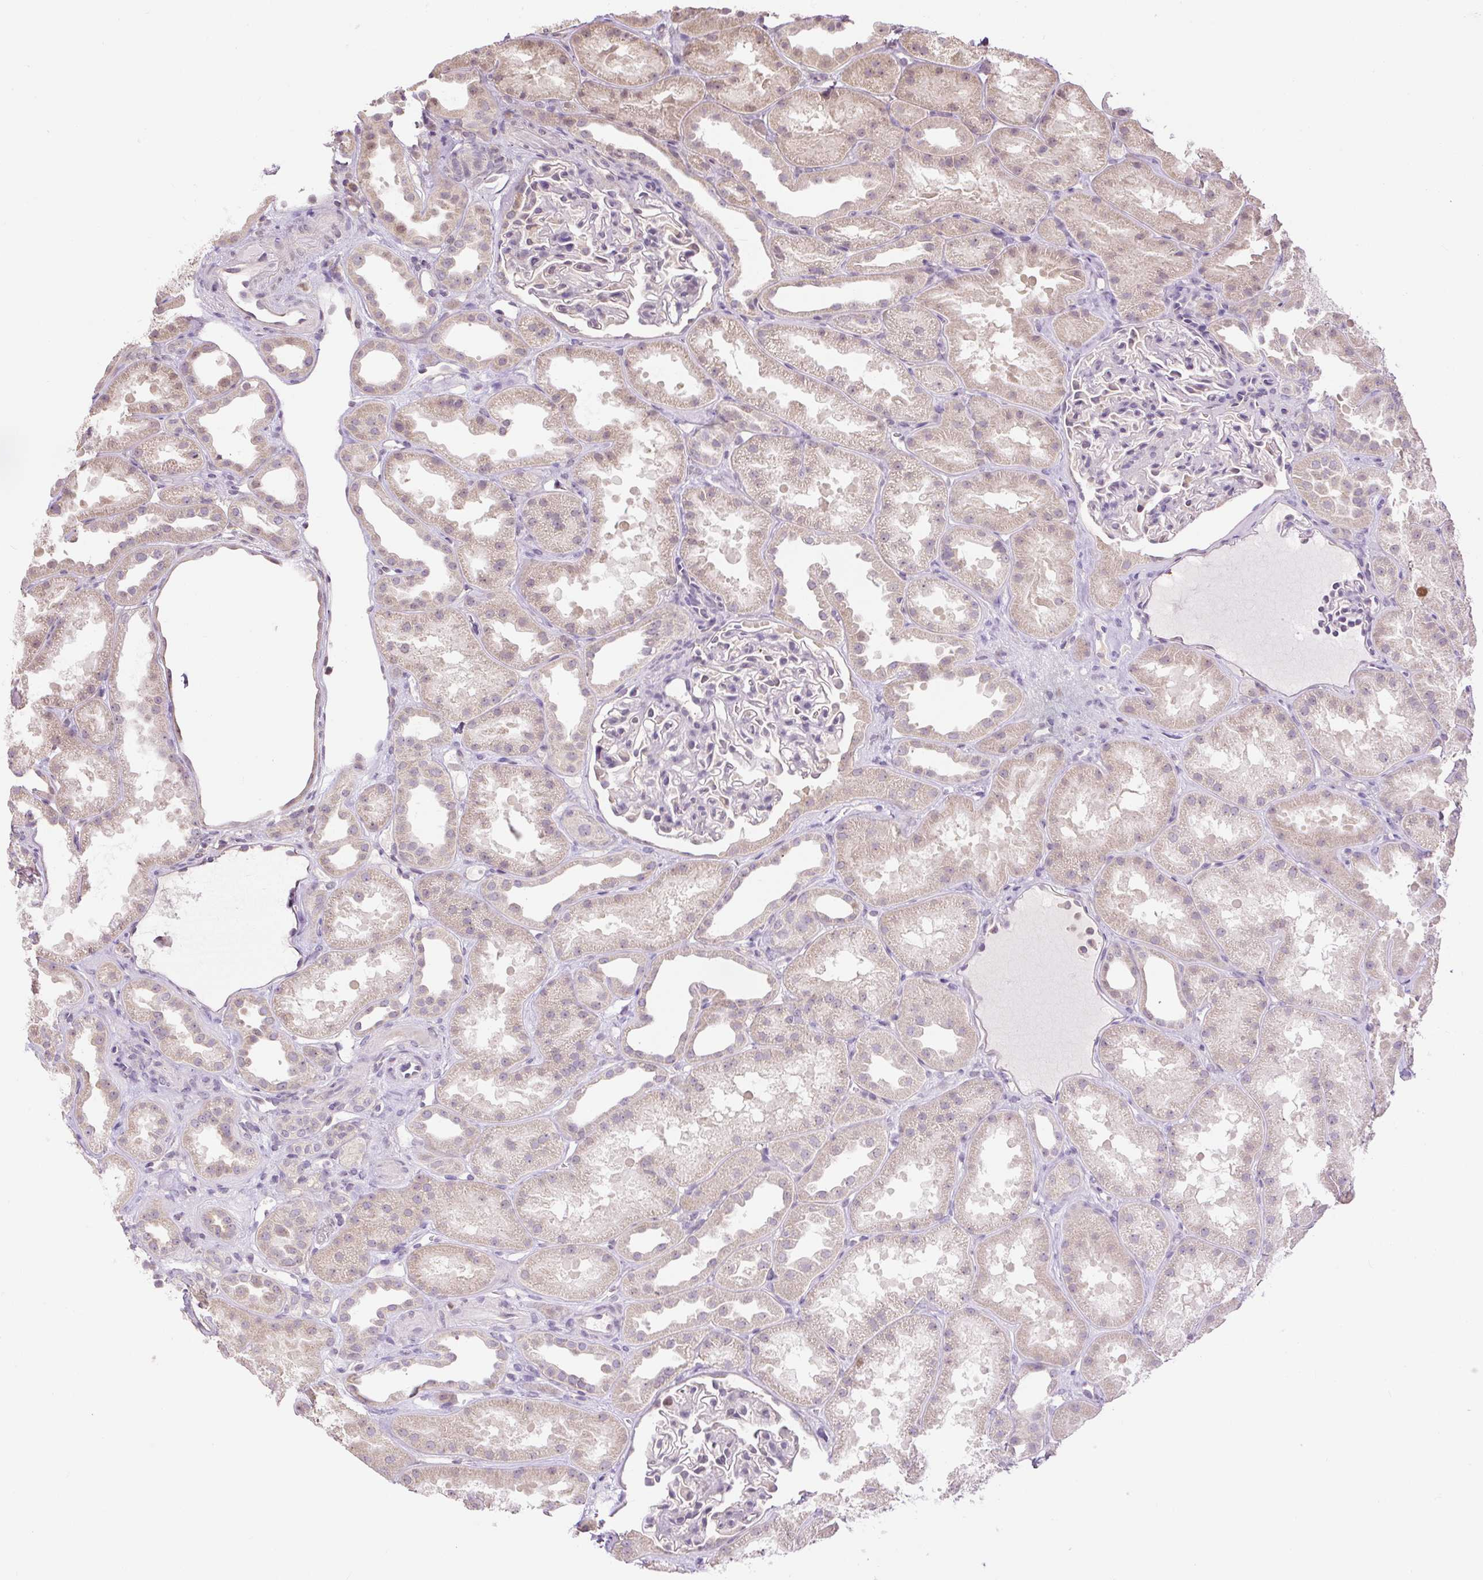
{"staining": {"intensity": "negative", "quantity": "none", "location": "none"}, "tissue": "kidney", "cell_type": "Cells in glomeruli", "image_type": "normal", "snomed": [{"axis": "morphology", "description": "Normal tissue, NOS"}, {"axis": "topography", "description": "Kidney"}], "caption": "DAB immunohistochemical staining of benign kidney shows no significant positivity in cells in glomeruli.", "gene": "RACGAP1", "patient": {"sex": "male", "age": 61}}